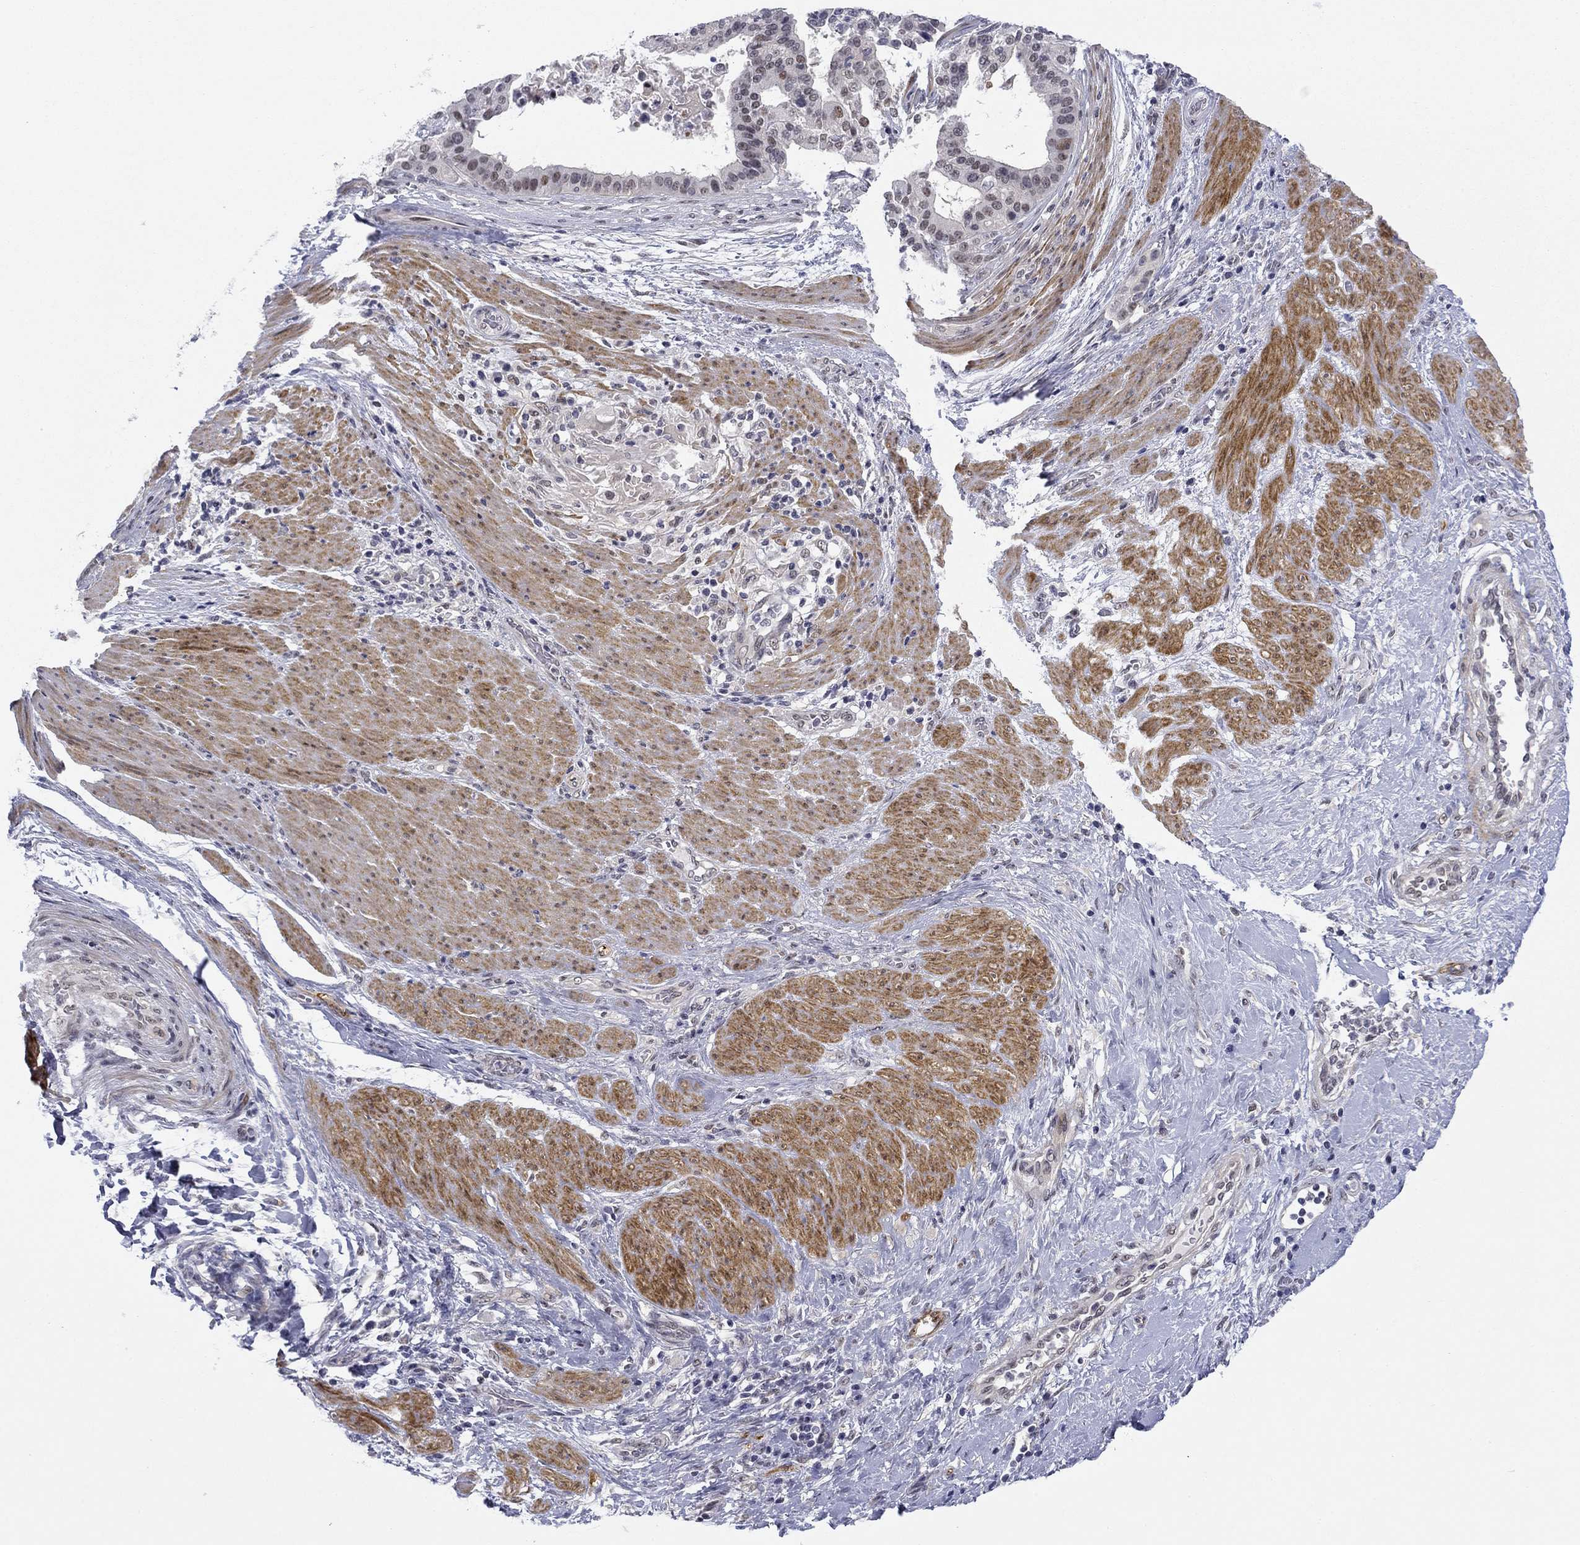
{"staining": {"intensity": "weak", "quantity": "<25%", "location": "nuclear"}, "tissue": "stomach cancer", "cell_type": "Tumor cells", "image_type": "cancer", "snomed": [{"axis": "morphology", "description": "Adenocarcinoma, NOS"}, {"axis": "topography", "description": "Stomach"}], "caption": "High power microscopy histopathology image of an IHC histopathology image of adenocarcinoma (stomach), revealing no significant staining in tumor cells.", "gene": "TIGD4", "patient": {"sex": "male", "age": 48}}